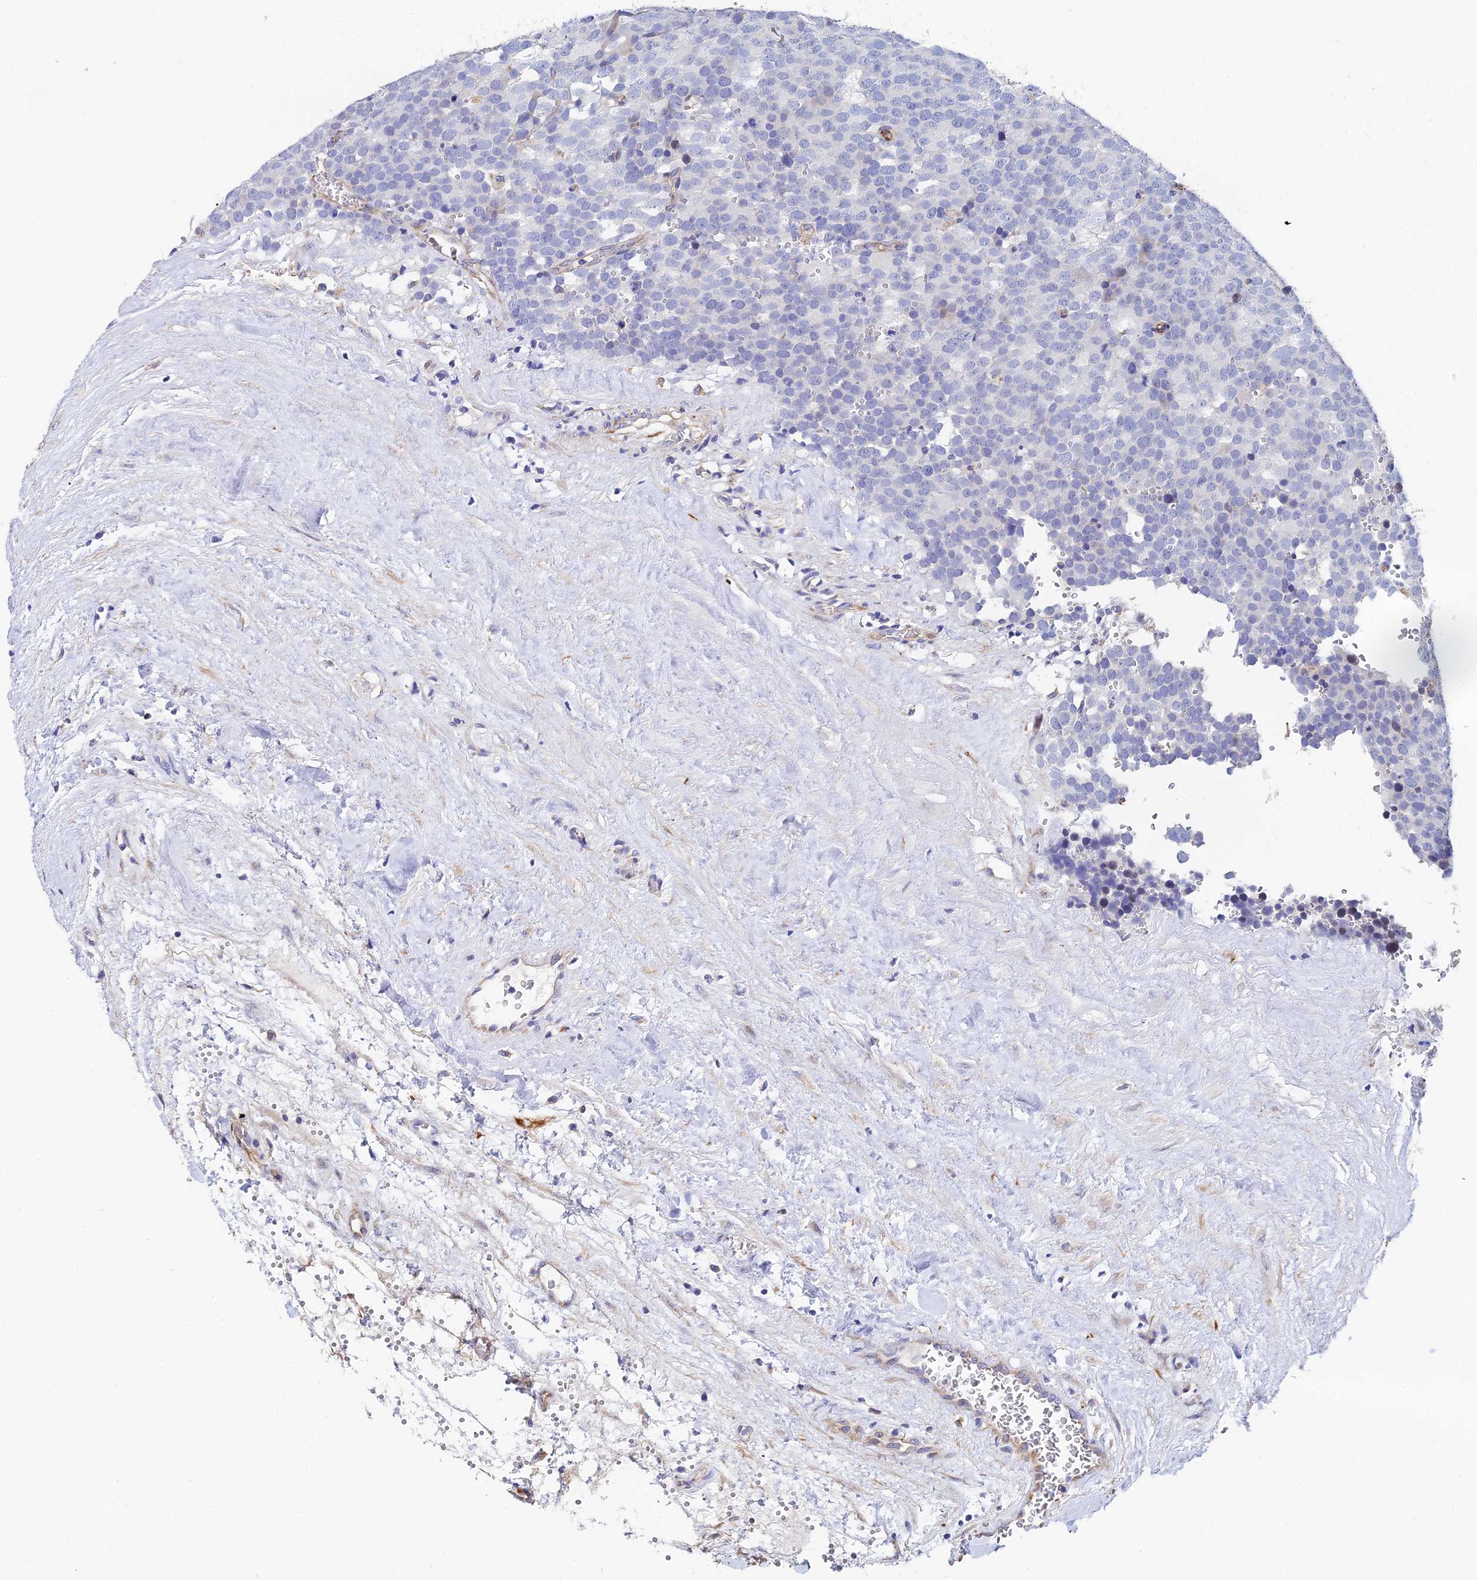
{"staining": {"intensity": "negative", "quantity": "none", "location": "none"}, "tissue": "testis cancer", "cell_type": "Tumor cells", "image_type": "cancer", "snomed": [{"axis": "morphology", "description": "Seminoma, NOS"}, {"axis": "topography", "description": "Testis"}], "caption": "Tumor cells show no significant protein expression in testis cancer.", "gene": "ENSG00000268674", "patient": {"sex": "male", "age": 71}}